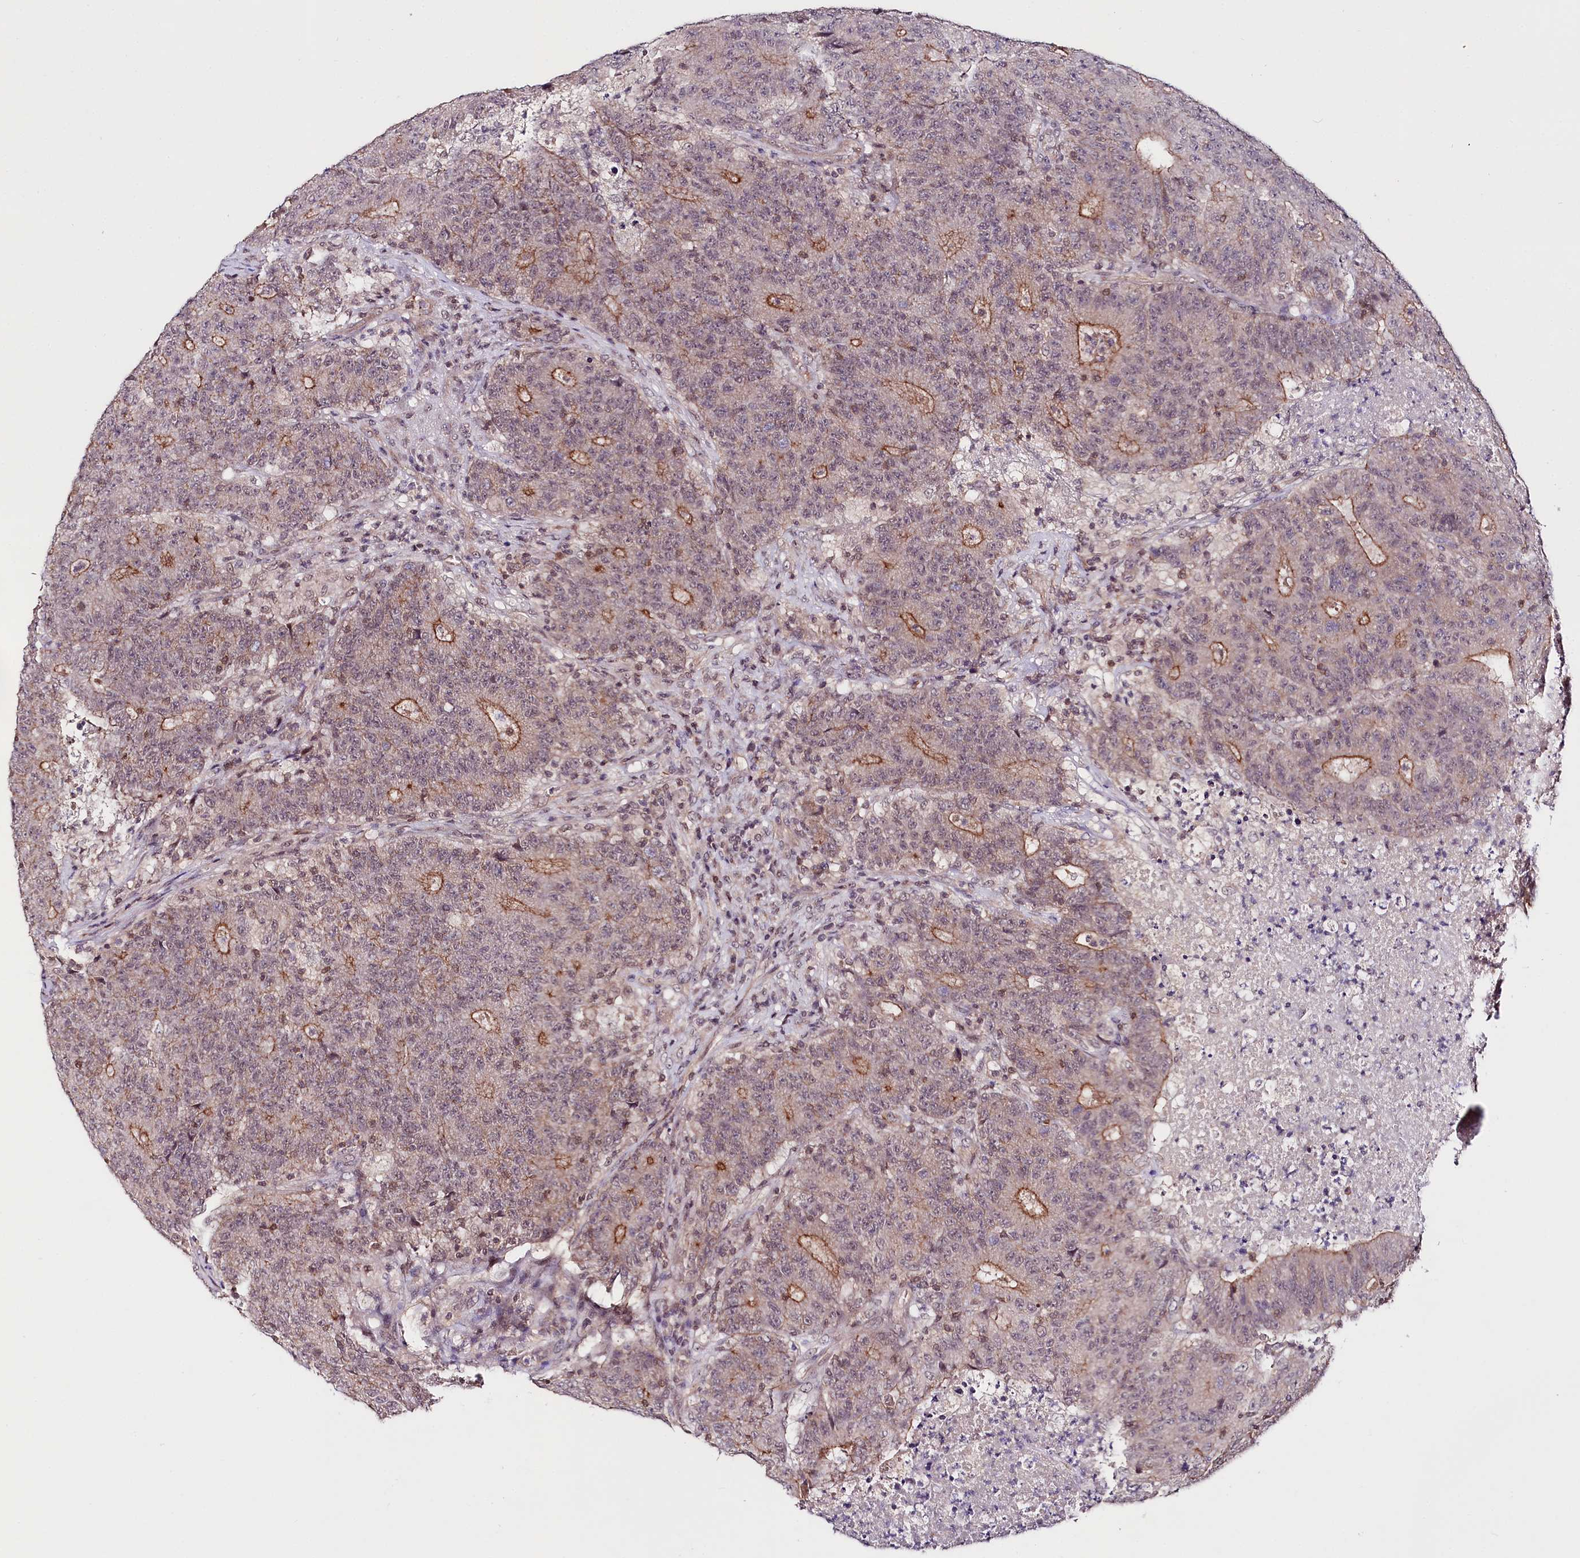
{"staining": {"intensity": "moderate", "quantity": "<25%", "location": "cytoplasmic/membranous,nuclear"}, "tissue": "colorectal cancer", "cell_type": "Tumor cells", "image_type": "cancer", "snomed": [{"axis": "morphology", "description": "Adenocarcinoma, NOS"}, {"axis": "topography", "description": "Colon"}], "caption": "An image of human colorectal adenocarcinoma stained for a protein exhibits moderate cytoplasmic/membranous and nuclear brown staining in tumor cells.", "gene": "TAFAZZIN", "patient": {"sex": "female", "age": 75}}